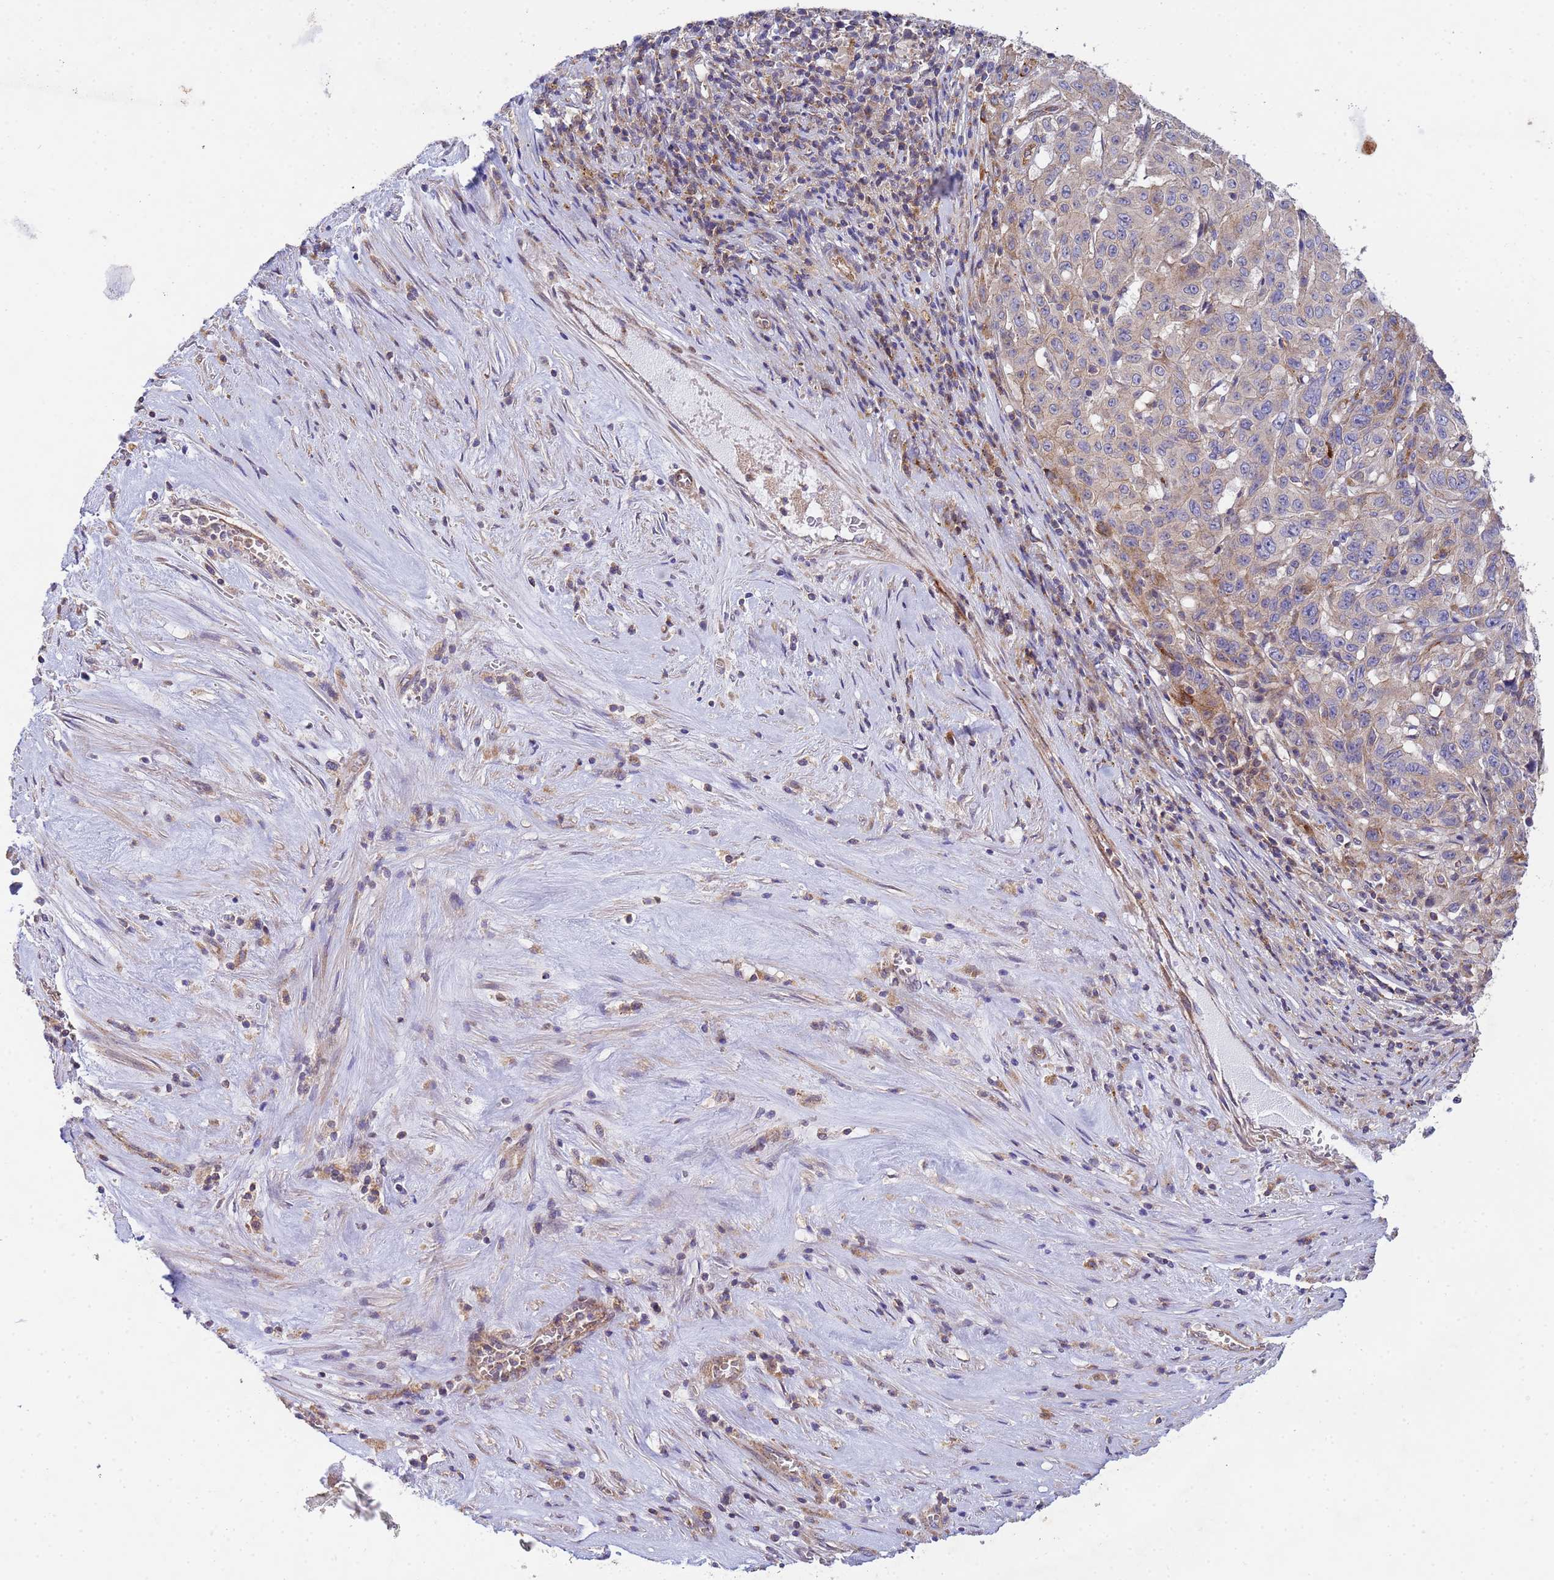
{"staining": {"intensity": "weak", "quantity": "<25%", "location": "cytoplasmic/membranous"}, "tissue": "pancreatic cancer", "cell_type": "Tumor cells", "image_type": "cancer", "snomed": [{"axis": "morphology", "description": "Adenocarcinoma, NOS"}, {"axis": "topography", "description": "Pancreas"}], "caption": "Immunohistochemical staining of pancreatic cancer (adenocarcinoma) demonstrates no significant staining in tumor cells.", "gene": "CDC34", "patient": {"sex": "male", "age": 63}}